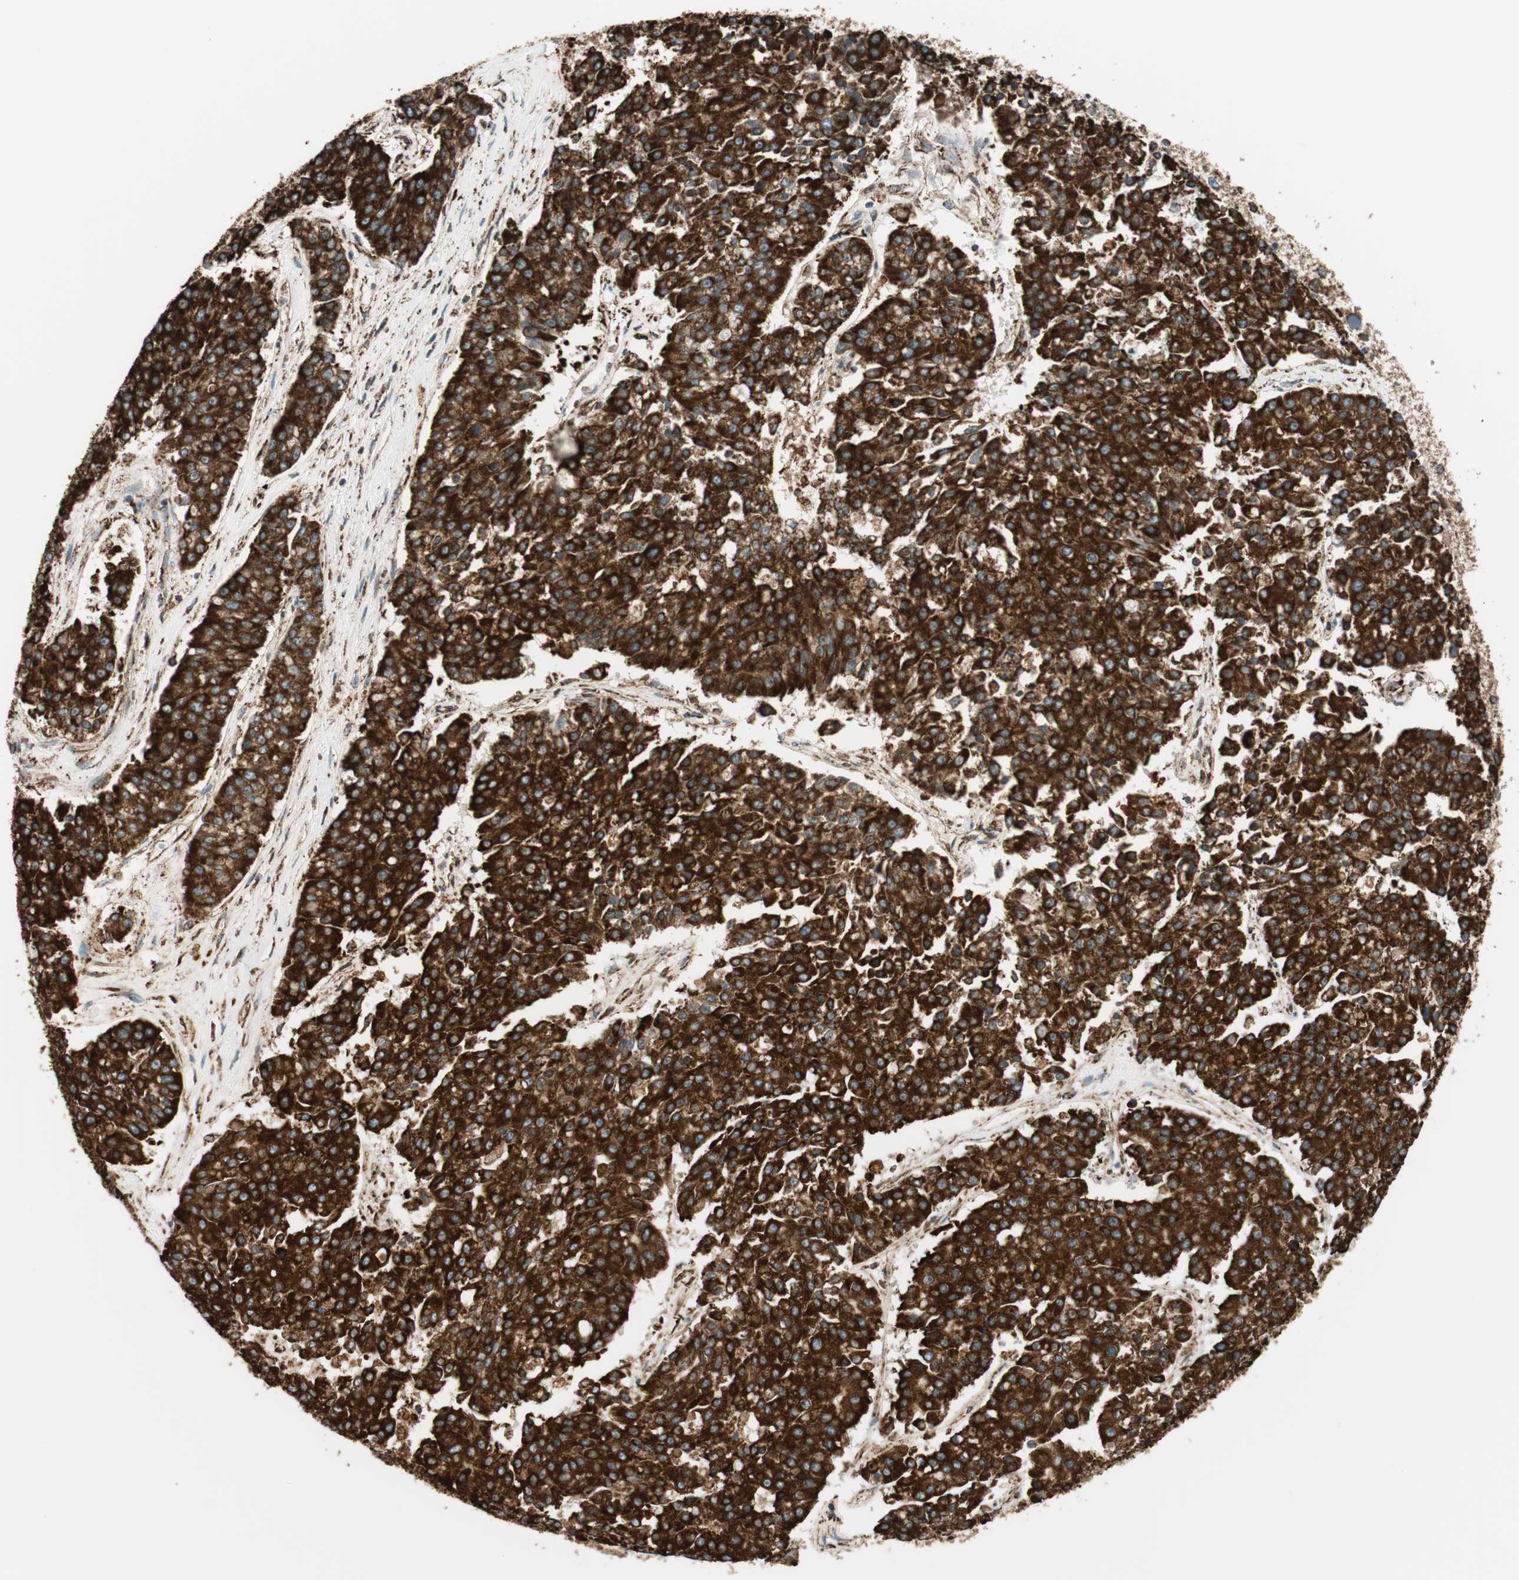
{"staining": {"intensity": "strong", "quantity": ">75%", "location": "cytoplasmic/membranous"}, "tissue": "pancreatic cancer", "cell_type": "Tumor cells", "image_type": "cancer", "snomed": [{"axis": "morphology", "description": "Adenocarcinoma, NOS"}, {"axis": "topography", "description": "Pancreas"}], "caption": "Immunohistochemistry (IHC) image of human pancreatic adenocarcinoma stained for a protein (brown), which exhibits high levels of strong cytoplasmic/membranous positivity in about >75% of tumor cells.", "gene": "PRKCSH", "patient": {"sex": "male", "age": 50}}